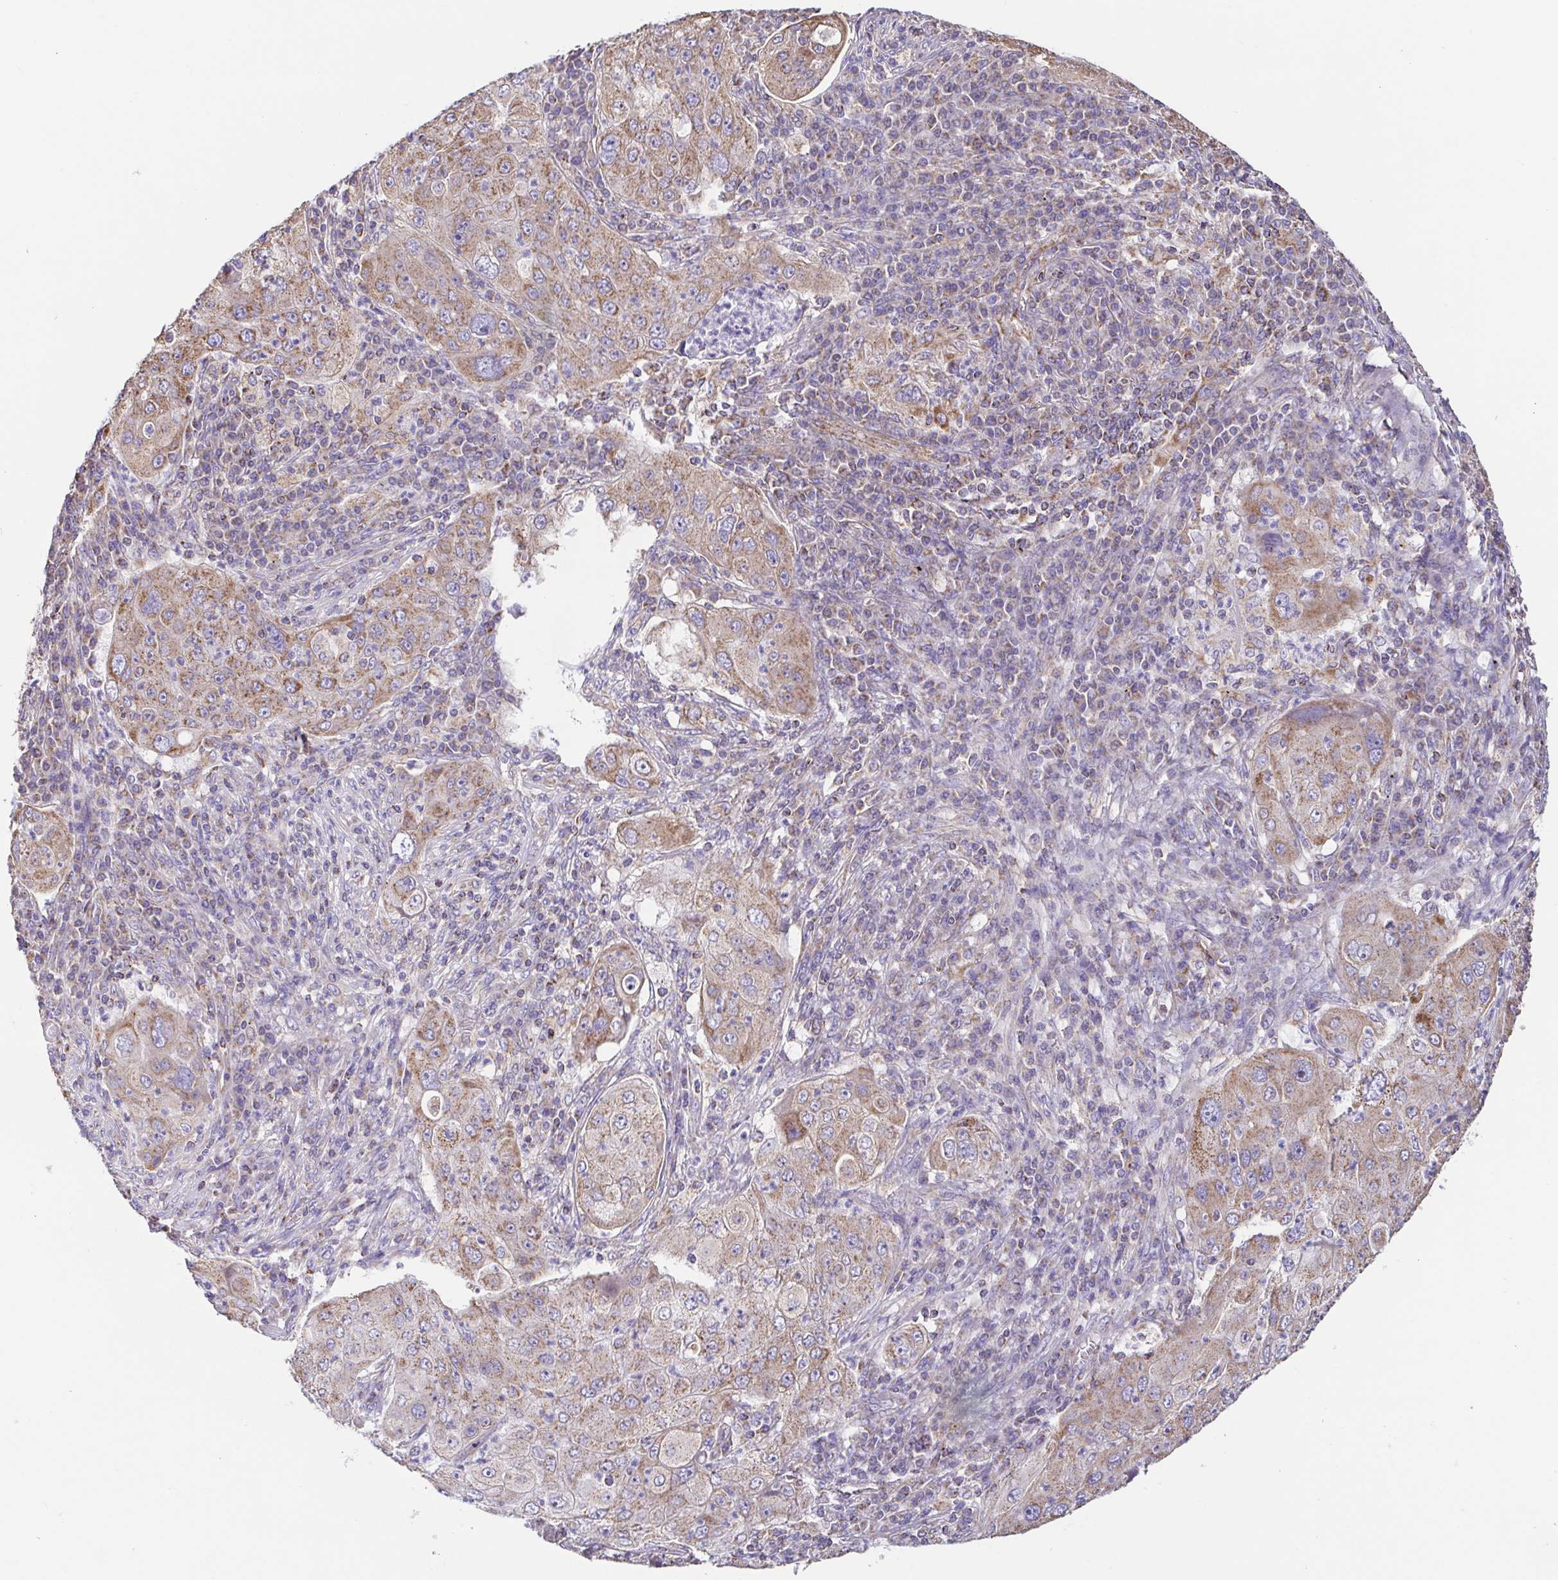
{"staining": {"intensity": "moderate", "quantity": ">75%", "location": "cytoplasmic/membranous"}, "tissue": "lung cancer", "cell_type": "Tumor cells", "image_type": "cancer", "snomed": [{"axis": "morphology", "description": "Squamous cell carcinoma, NOS"}, {"axis": "topography", "description": "Lung"}], "caption": "Tumor cells demonstrate medium levels of moderate cytoplasmic/membranous staining in approximately >75% of cells in lung squamous cell carcinoma.", "gene": "GINM1", "patient": {"sex": "female", "age": 59}}